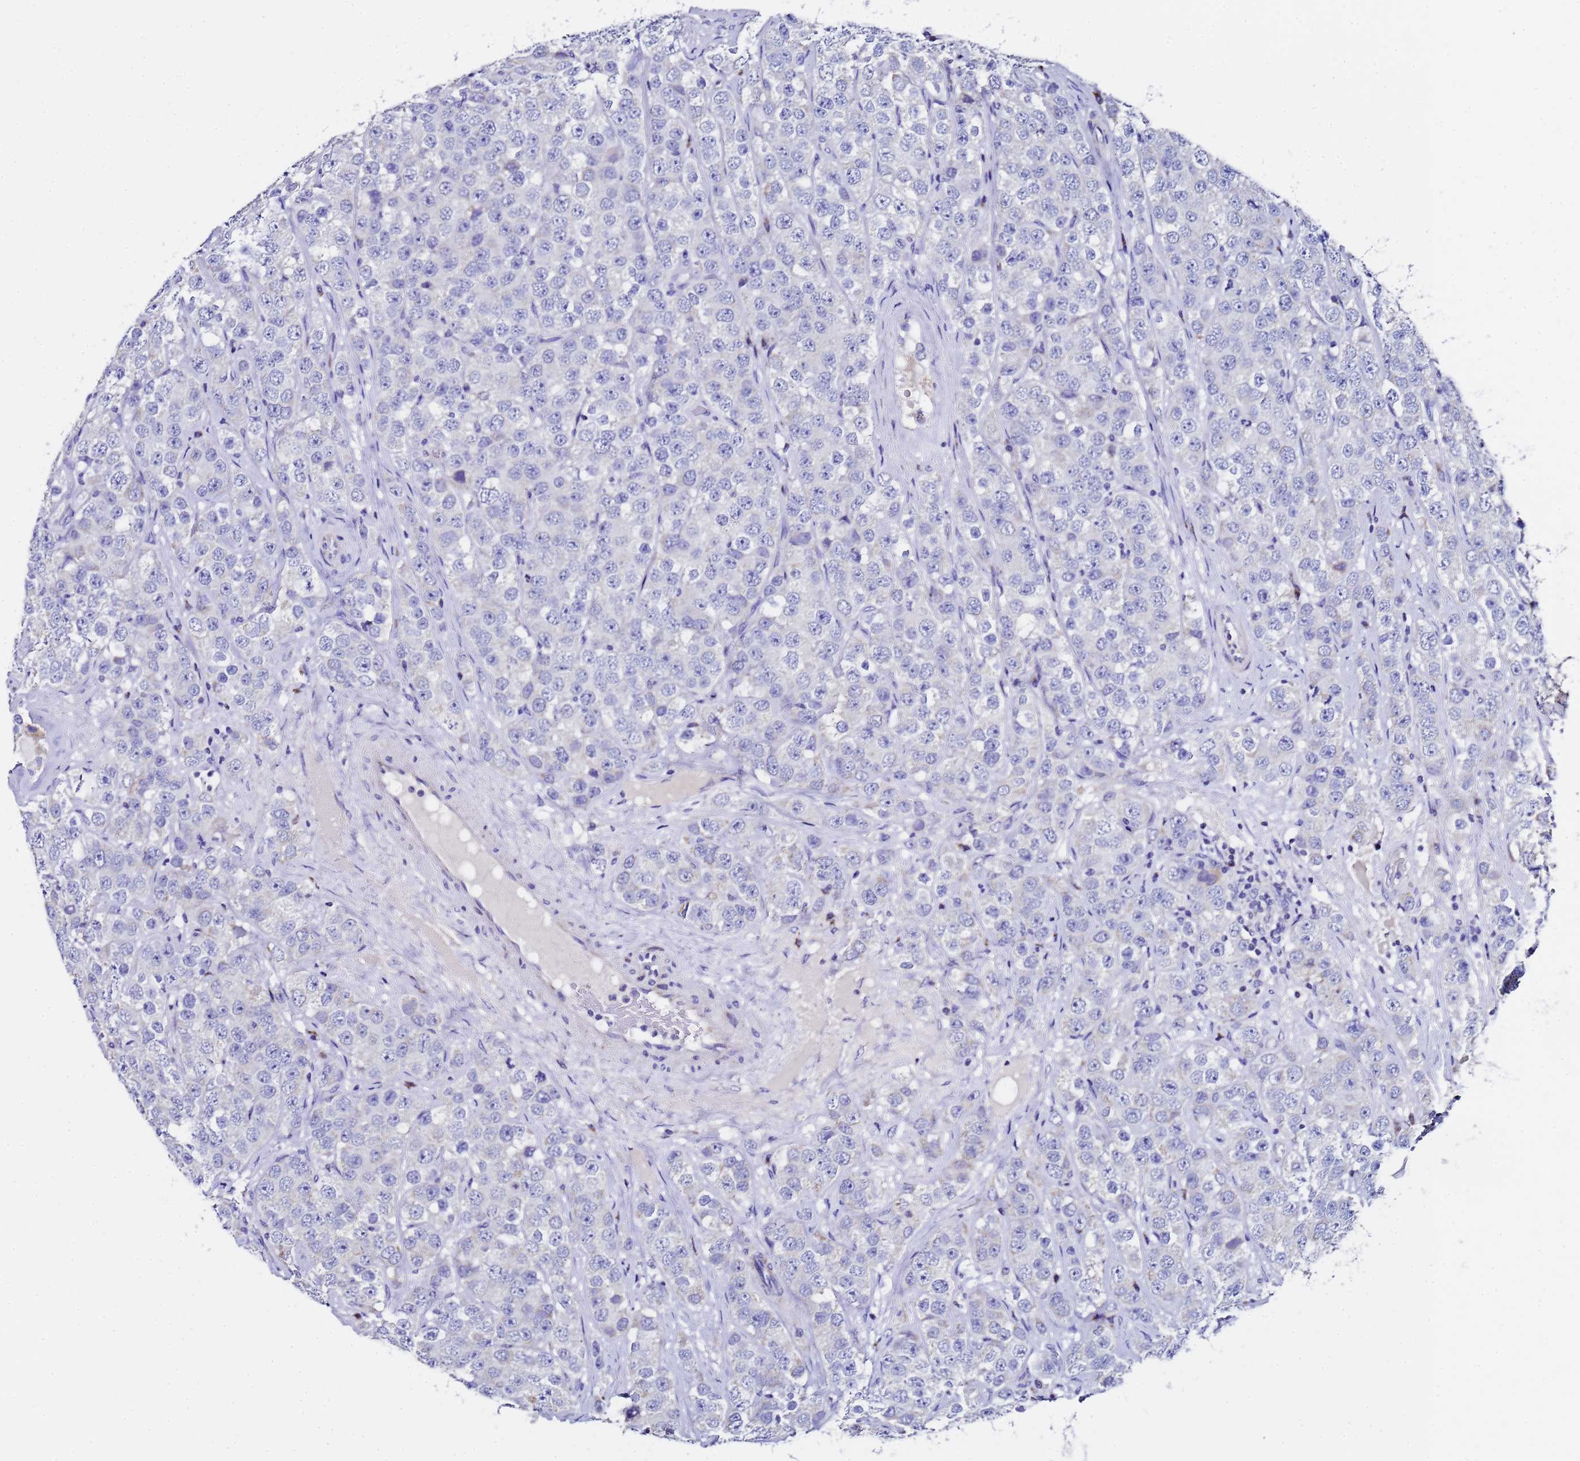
{"staining": {"intensity": "negative", "quantity": "none", "location": "none"}, "tissue": "testis cancer", "cell_type": "Tumor cells", "image_type": "cancer", "snomed": [{"axis": "morphology", "description": "Seminoma, NOS"}, {"axis": "topography", "description": "Testis"}], "caption": "DAB (3,3'-diaminobenzidine) immunohistochemical staining of human seminoma (testis) exhibits no significant expression in tumor cells.", "gene": "MRPS12", "patient": {"sex": "male", "age": 28}}